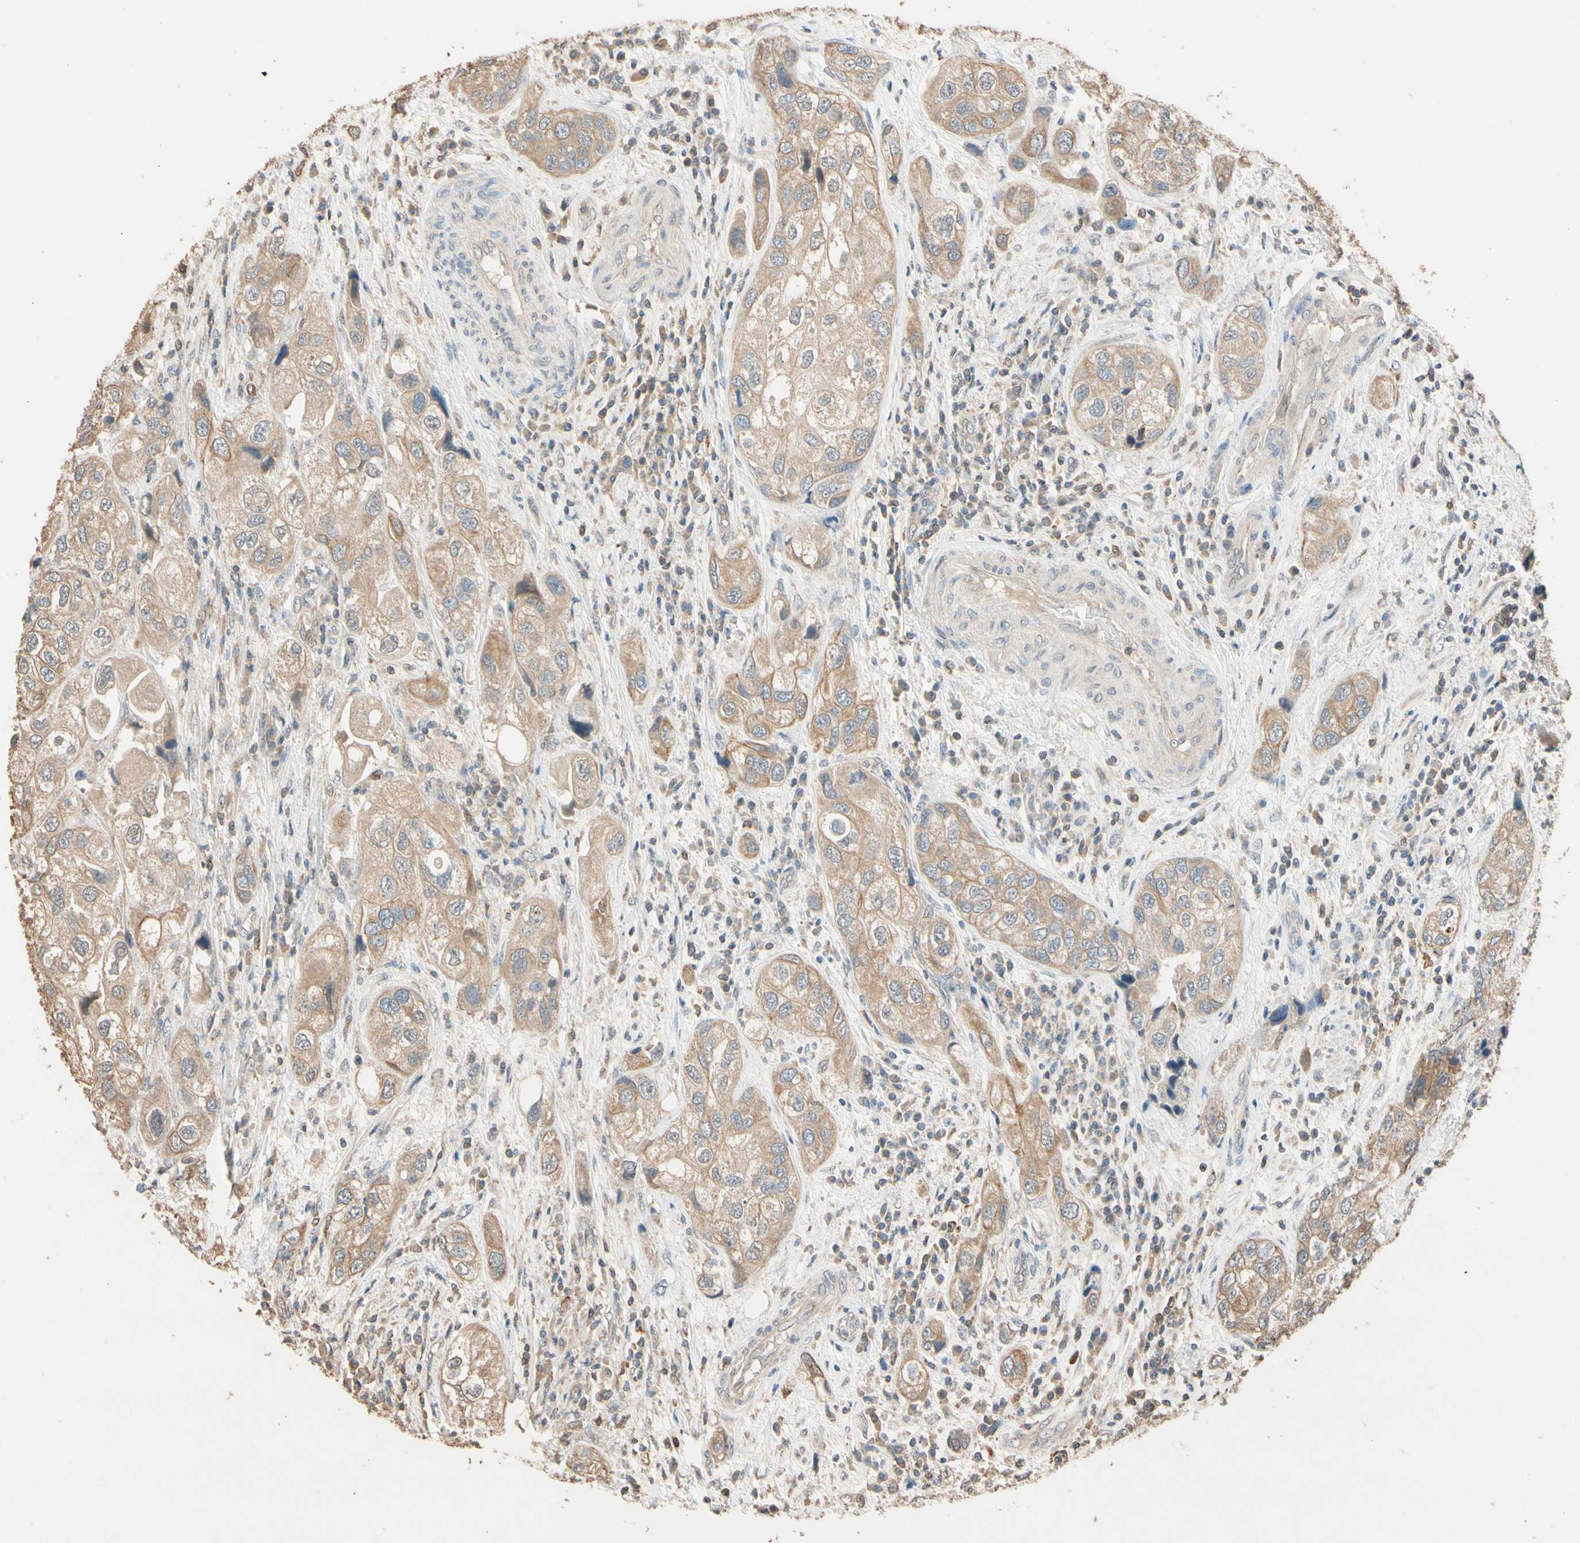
{"staining": {"intensity": "moderate", "quantity": ">75%", "location": "cytoplasmic/membranous"}, "tissue": "urothelial cancer", "cell_type": "Tumor cells", "image_type": "cancer", "snomed": [{"axis": "morphology", "description": "Urothelial carcinoma, High grade"}, {"axis": "topography", "description": "Urinary bladder"}], "caption": "Tumor cells demonstrate medium levels of moderate cytoplasmic/membranous expression in approximately >75% of cells in human urothelial carcinoma (high-grade).", "gene": "MAP3K7", "patient": {"sex": "female", "age": 64}}